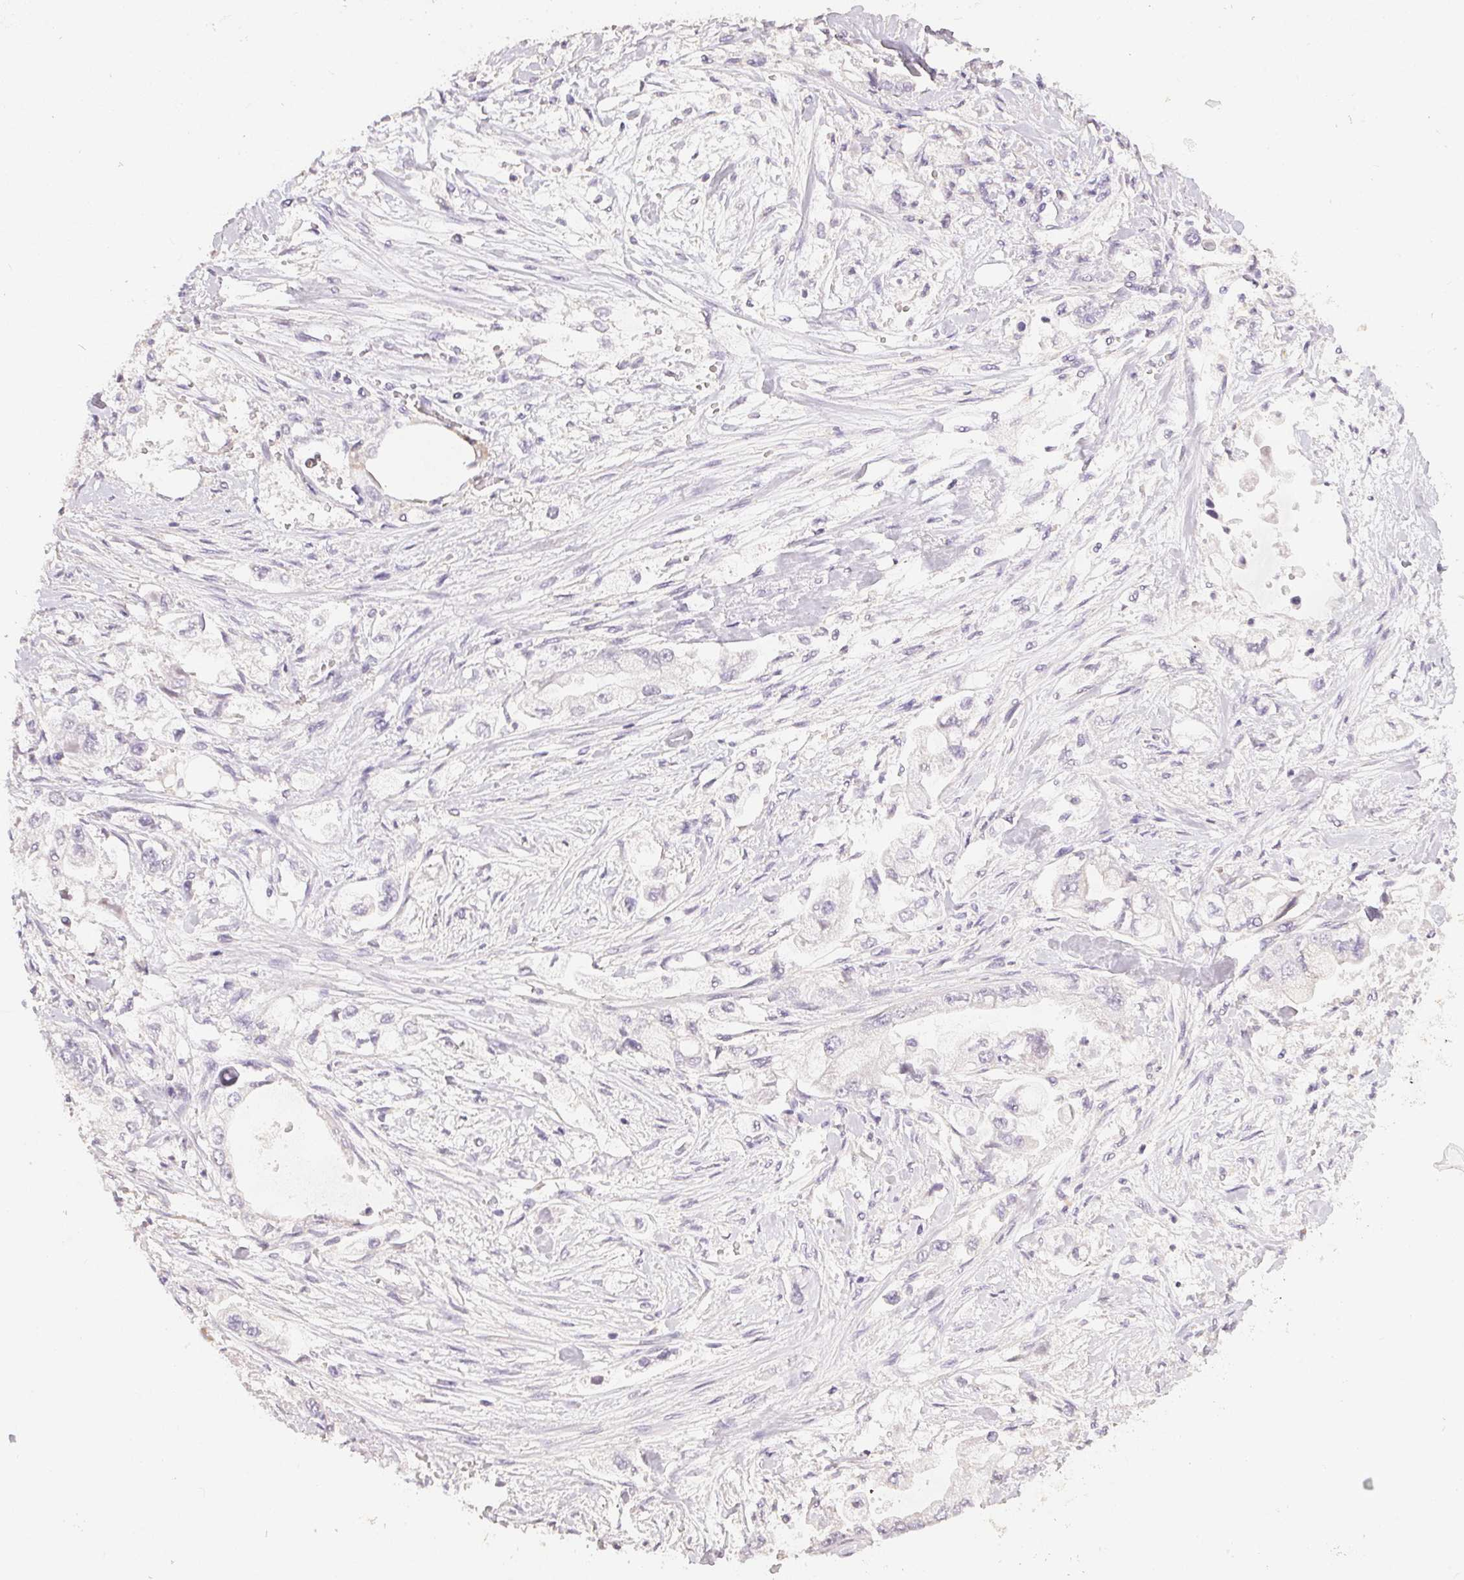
{"staining": {"intensity": "negative", "quantity": "none", "location": "none"}, "tissue": "stomach cancer", "cell_type": "Tumor cells", "image_type": "cancer", "snomed": [{"axis": "morphology", "description": "Adenocarcinoma, NOS"}, {"axis": "topography", "description": "Stomach"}], "caption": "A micrograph of human stomach cancer (adenocarcinoma) is negative for staining in tumor cells. Brightfield microscopy of IHC stained with DAB (brown) and hematoxylin (blue), captured at high magnification.", "gene": "TMEM174", "patient": {"sex": "male", "age": 62}}